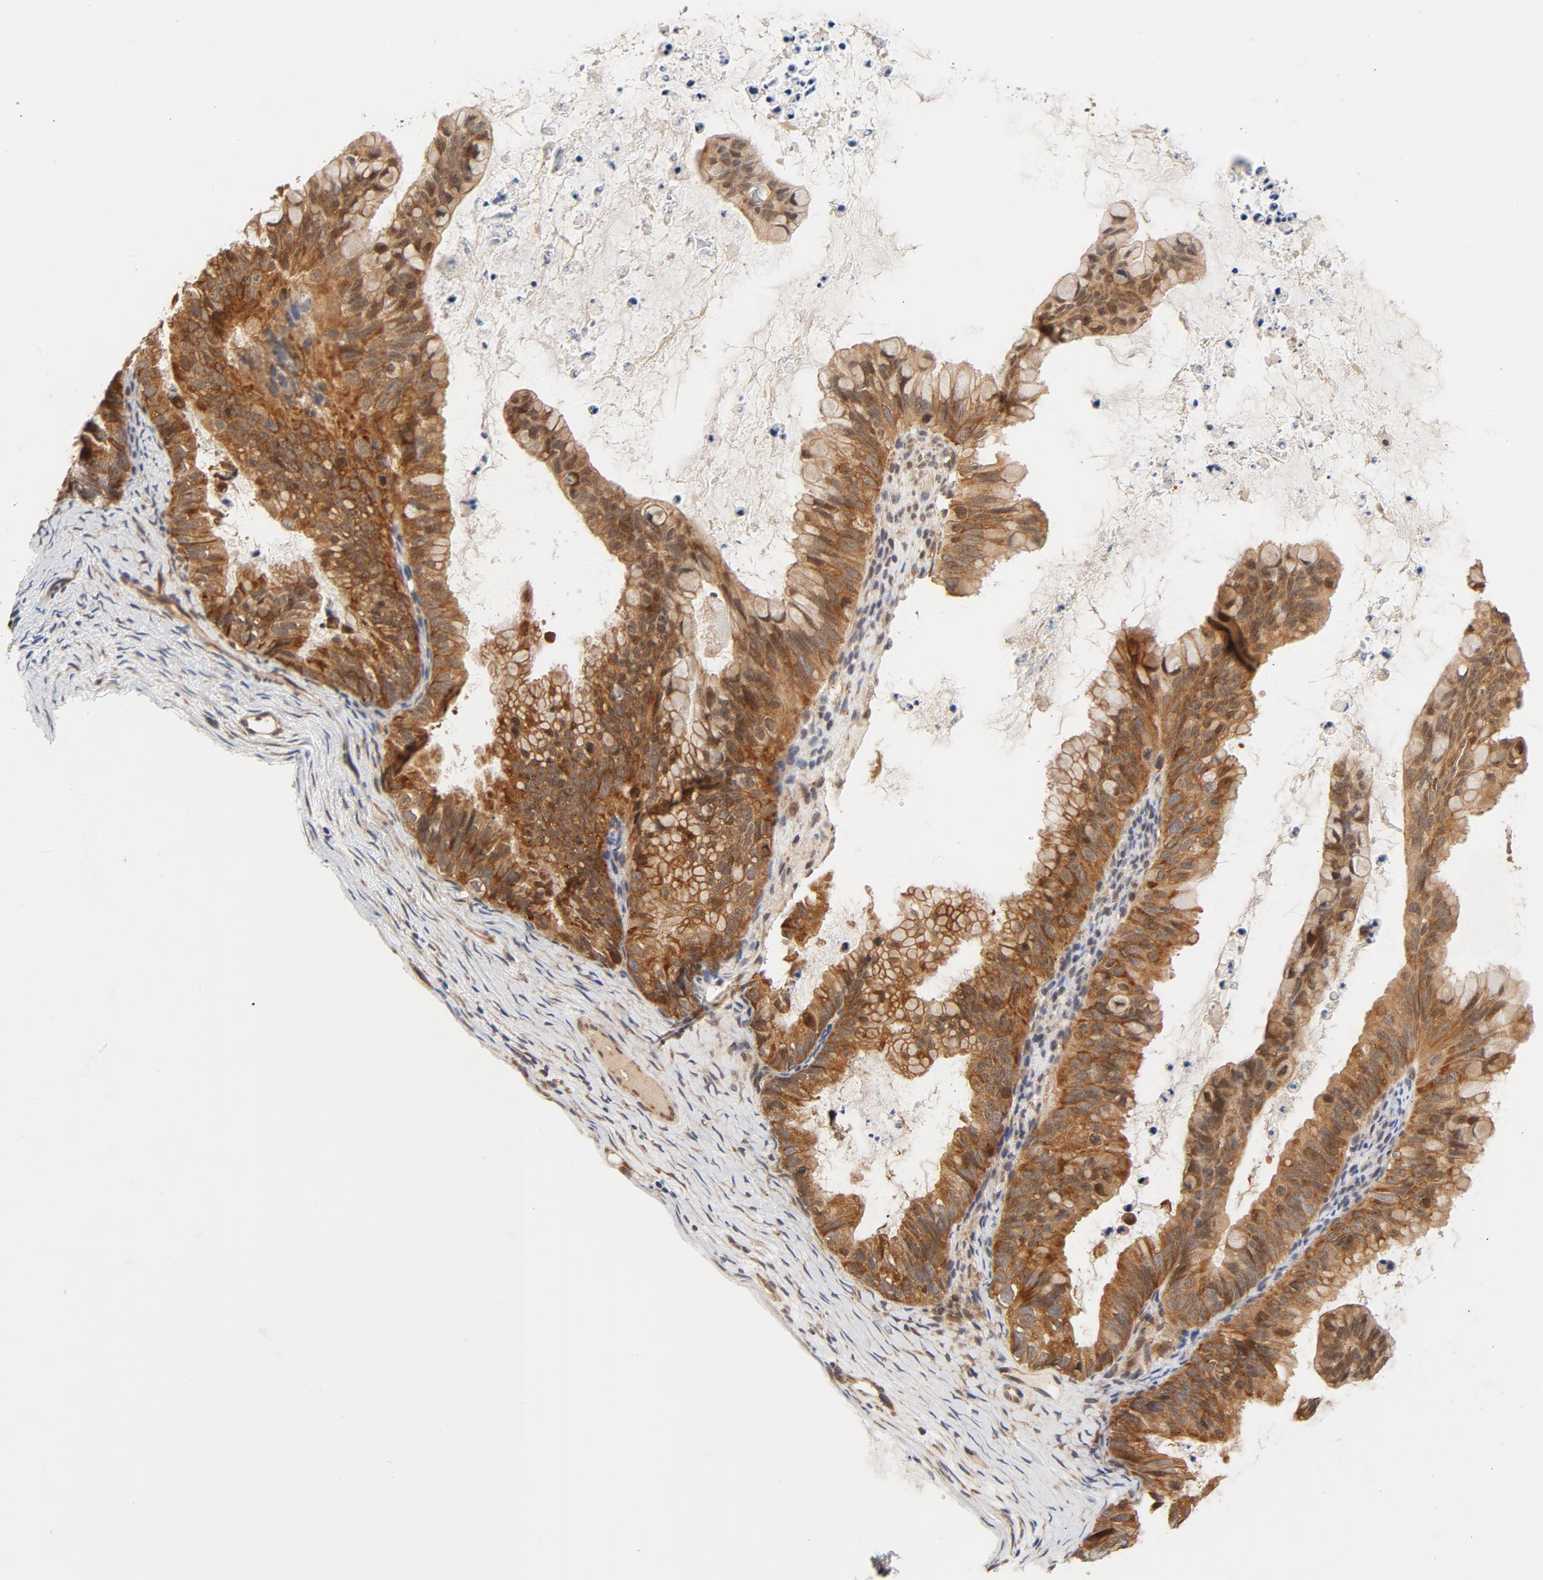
{"staining": {"intensity": "moderate", "quantity": ">75%", "location": "cytoplasmic/membranous"}, "tissue": "ovarian cancer", "cell_type": "Tumor cells", "image_type": "cancer", "snomed": [{"axis": "morphology", "description": "Cystadenocarcinoma, mucinous, NOS"}, {"axis": "topography", "description": "Ovary"}], "caption": "Immunohistochemical staining of mucinous cystadenocarcinoma (ovarian) exhibits medium levels of moderate cytoplasmic/membranous protein staining in about >75% of tumor cells.", "gene": "EIF4E", "patient": {"sex": "female", "age": 36}}